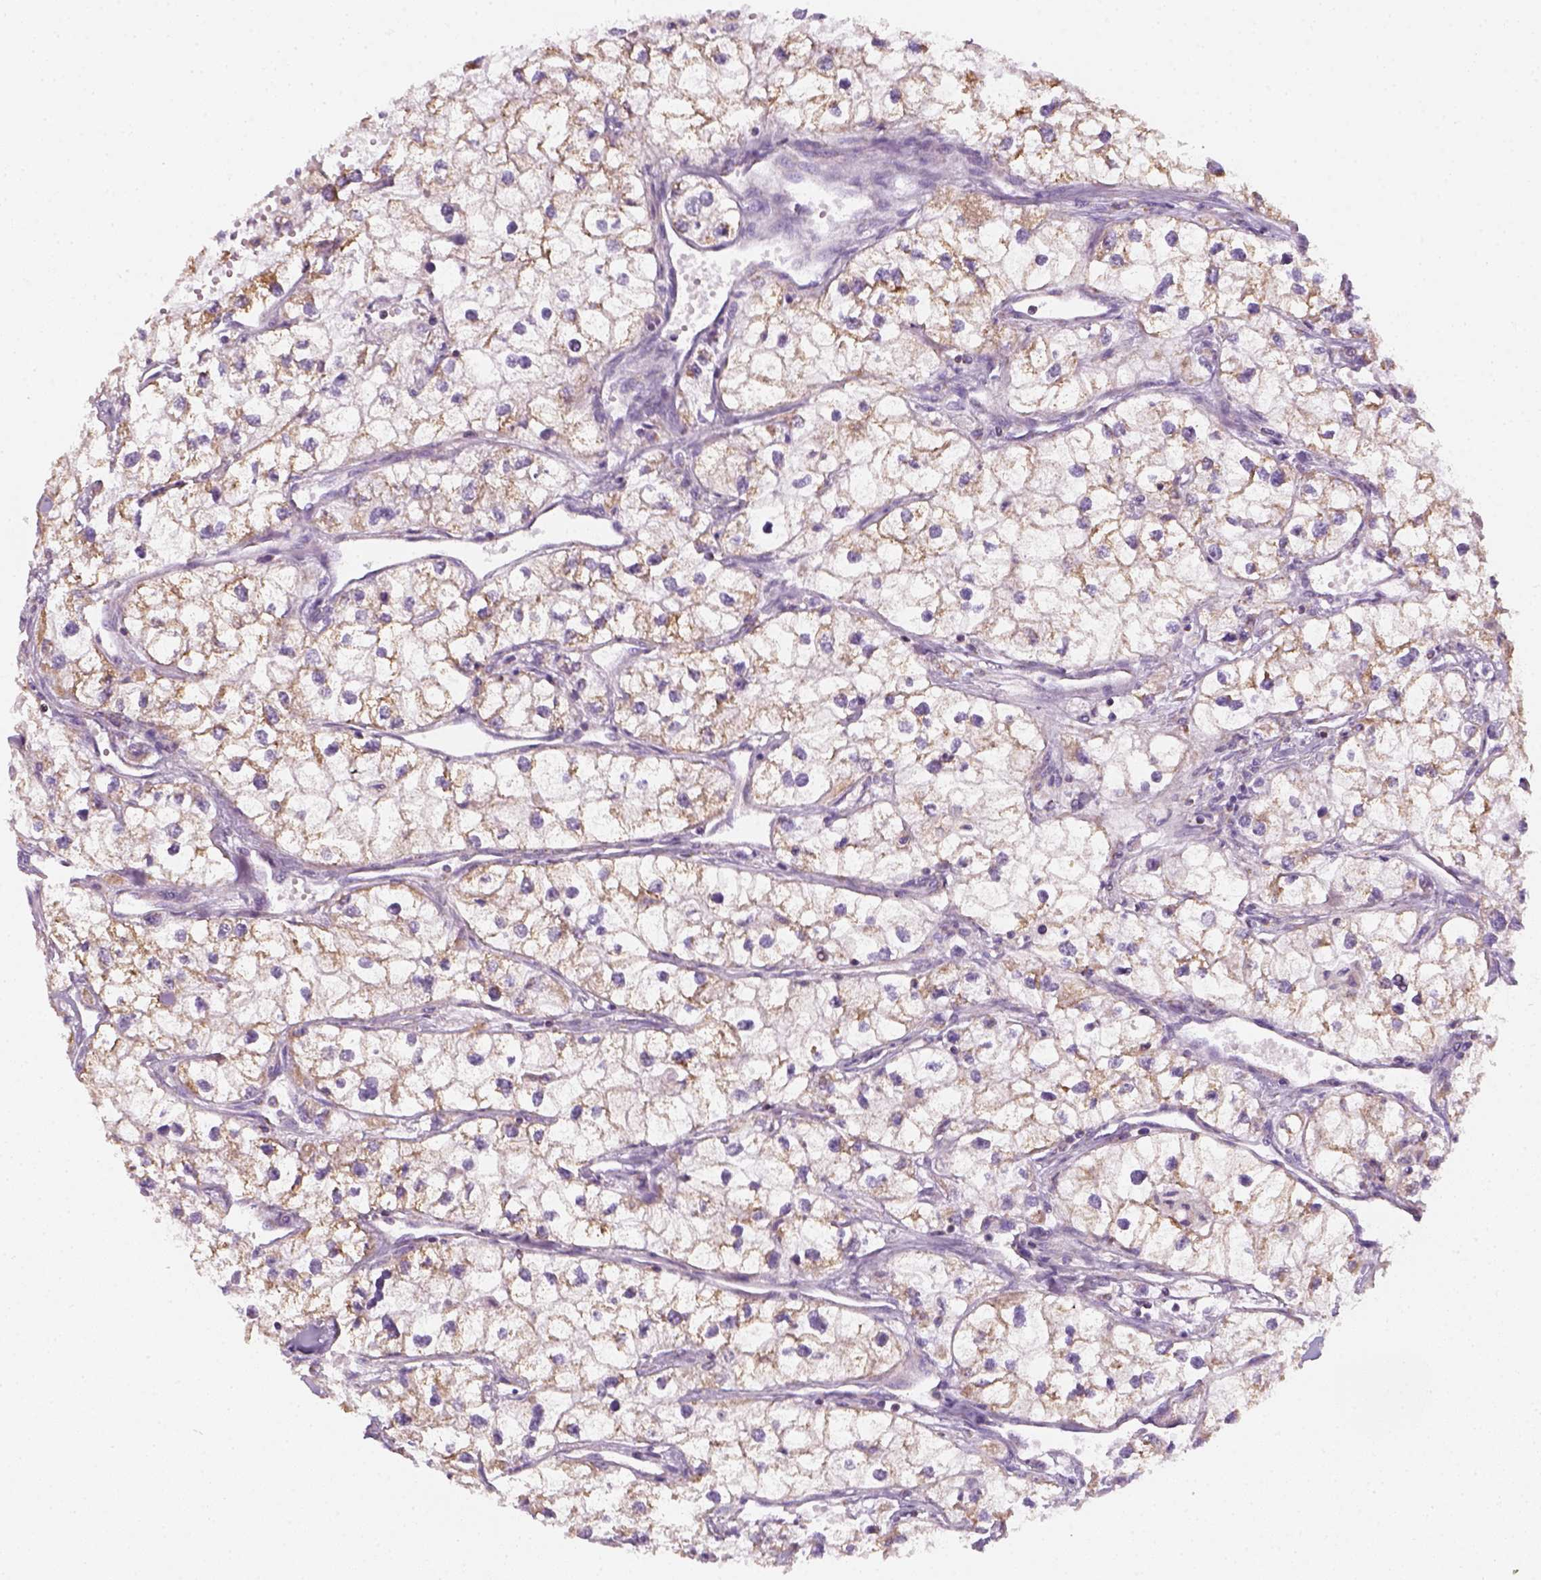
{"staining": {"intensity": "weak", "quantity": "25%-75%", "location": "cytoplasmic/membranous"}, "tissue": "renal cancer", "cell_type": "Tumor cells", "image_type": "cancer", "snomed": [{"axis": "morphology", "description": "Adenocarcinoma, NOS"}, {"axis": "topography", "description": "Kidney"}], "caption": "Weak cytoplasmic/membranous protein positivity is seen in approximately 25%-75% of tumor cells in renal adenocarcinoma. The staining is performed using DAB (3,3'-diaminobenzidine) brown chromogen to label protein expression. The nuclei are counter-stained blue using hematoxylin.", "gene": "AWAT2", "patient": {"sex": "male", "age": 59}}